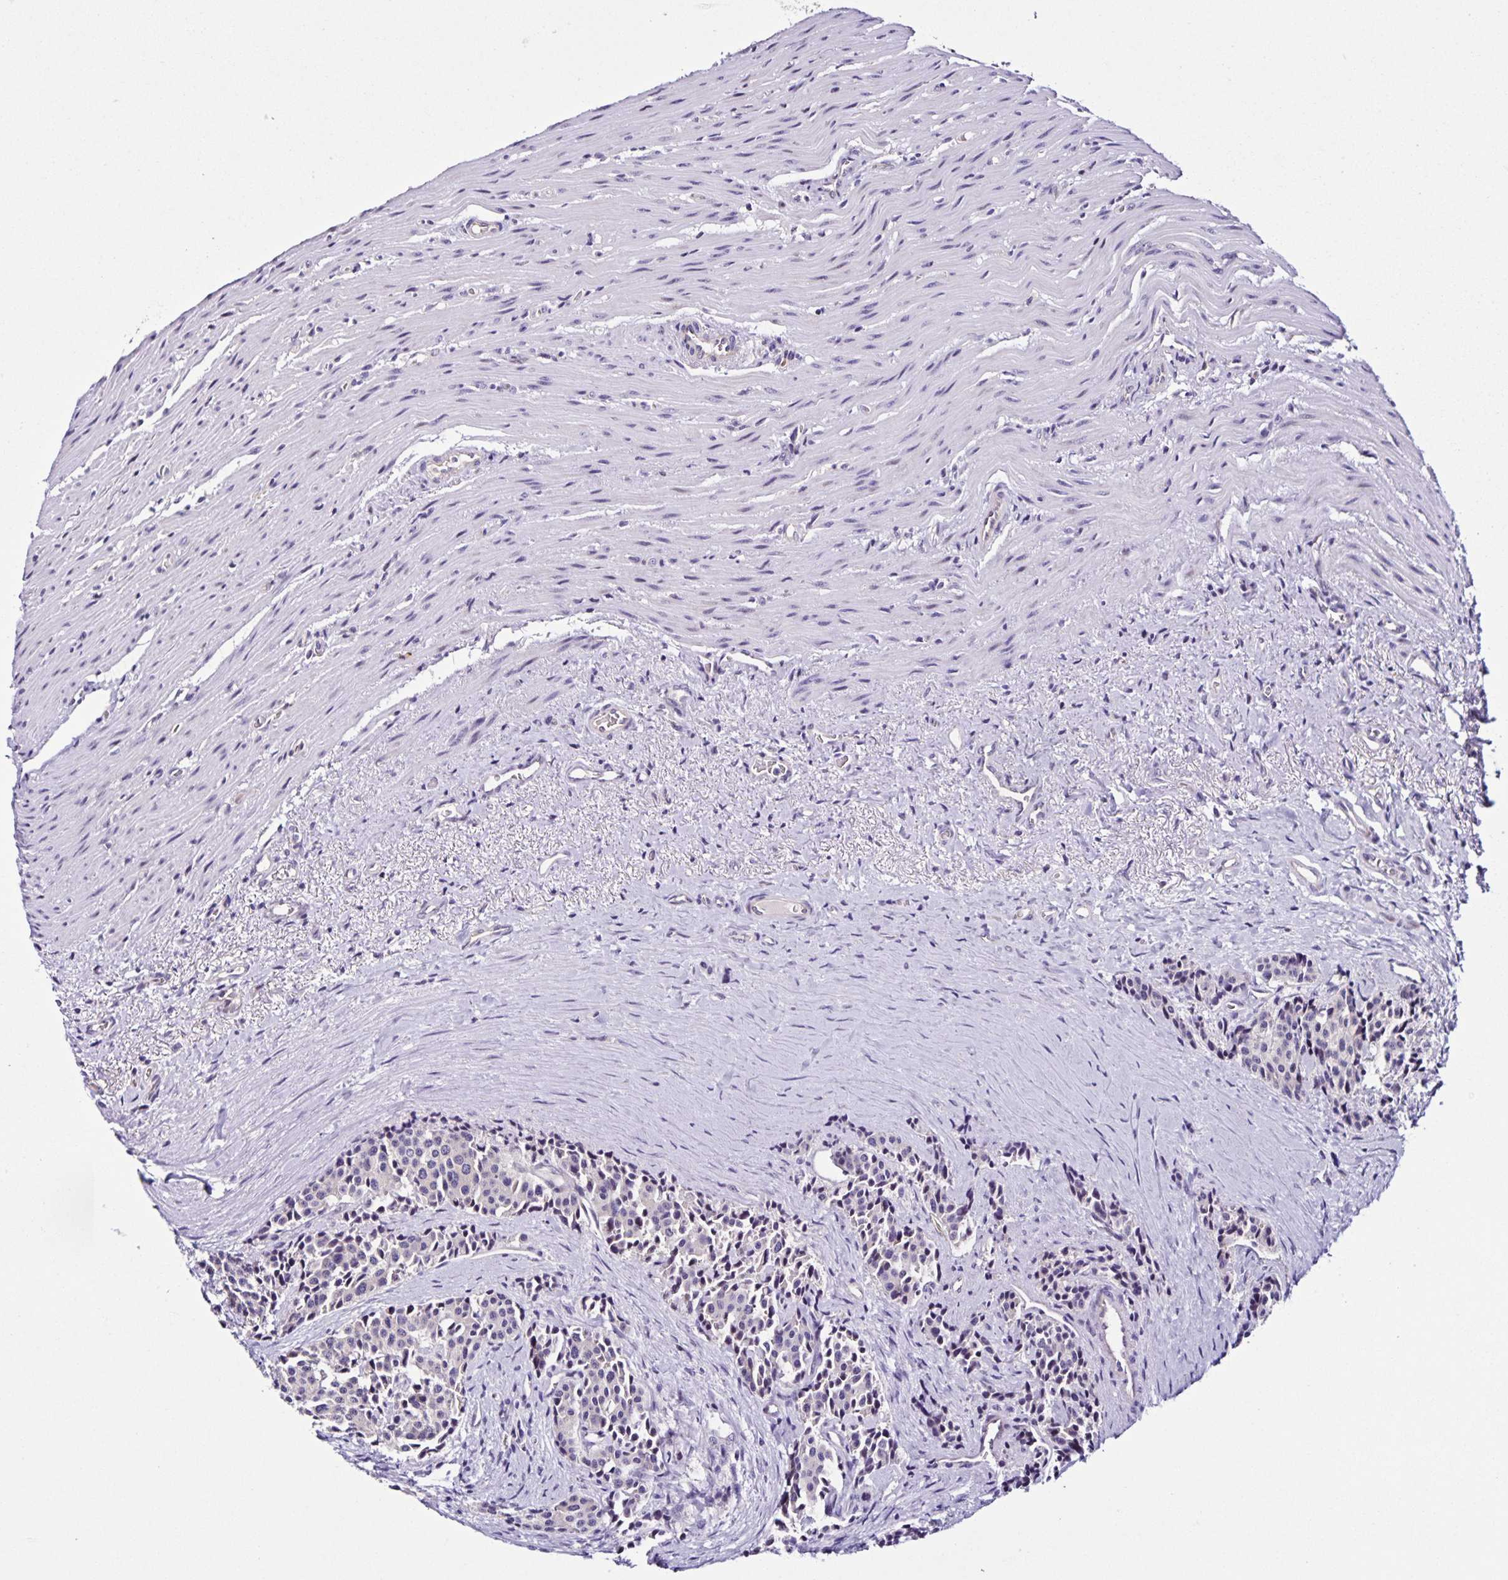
{"staining": {"intensity": "negative", "quantity": "none", "location": "none"}, "tissue": "carcinoid", "cell_type": "Tumor cells", "image_type": "cancer", "snomed": [{"axis": "morphology", "description": "Carcinoid, malignant, NOS"}, {"axis": "topography", "description": "Small intestine"}], "caption": "DAB immunohistochemical staining of carcinoid reveals no significant staining in tumor cells.", "gene": "RNFT2", "patient": {"sex": "male", "age": 73}}